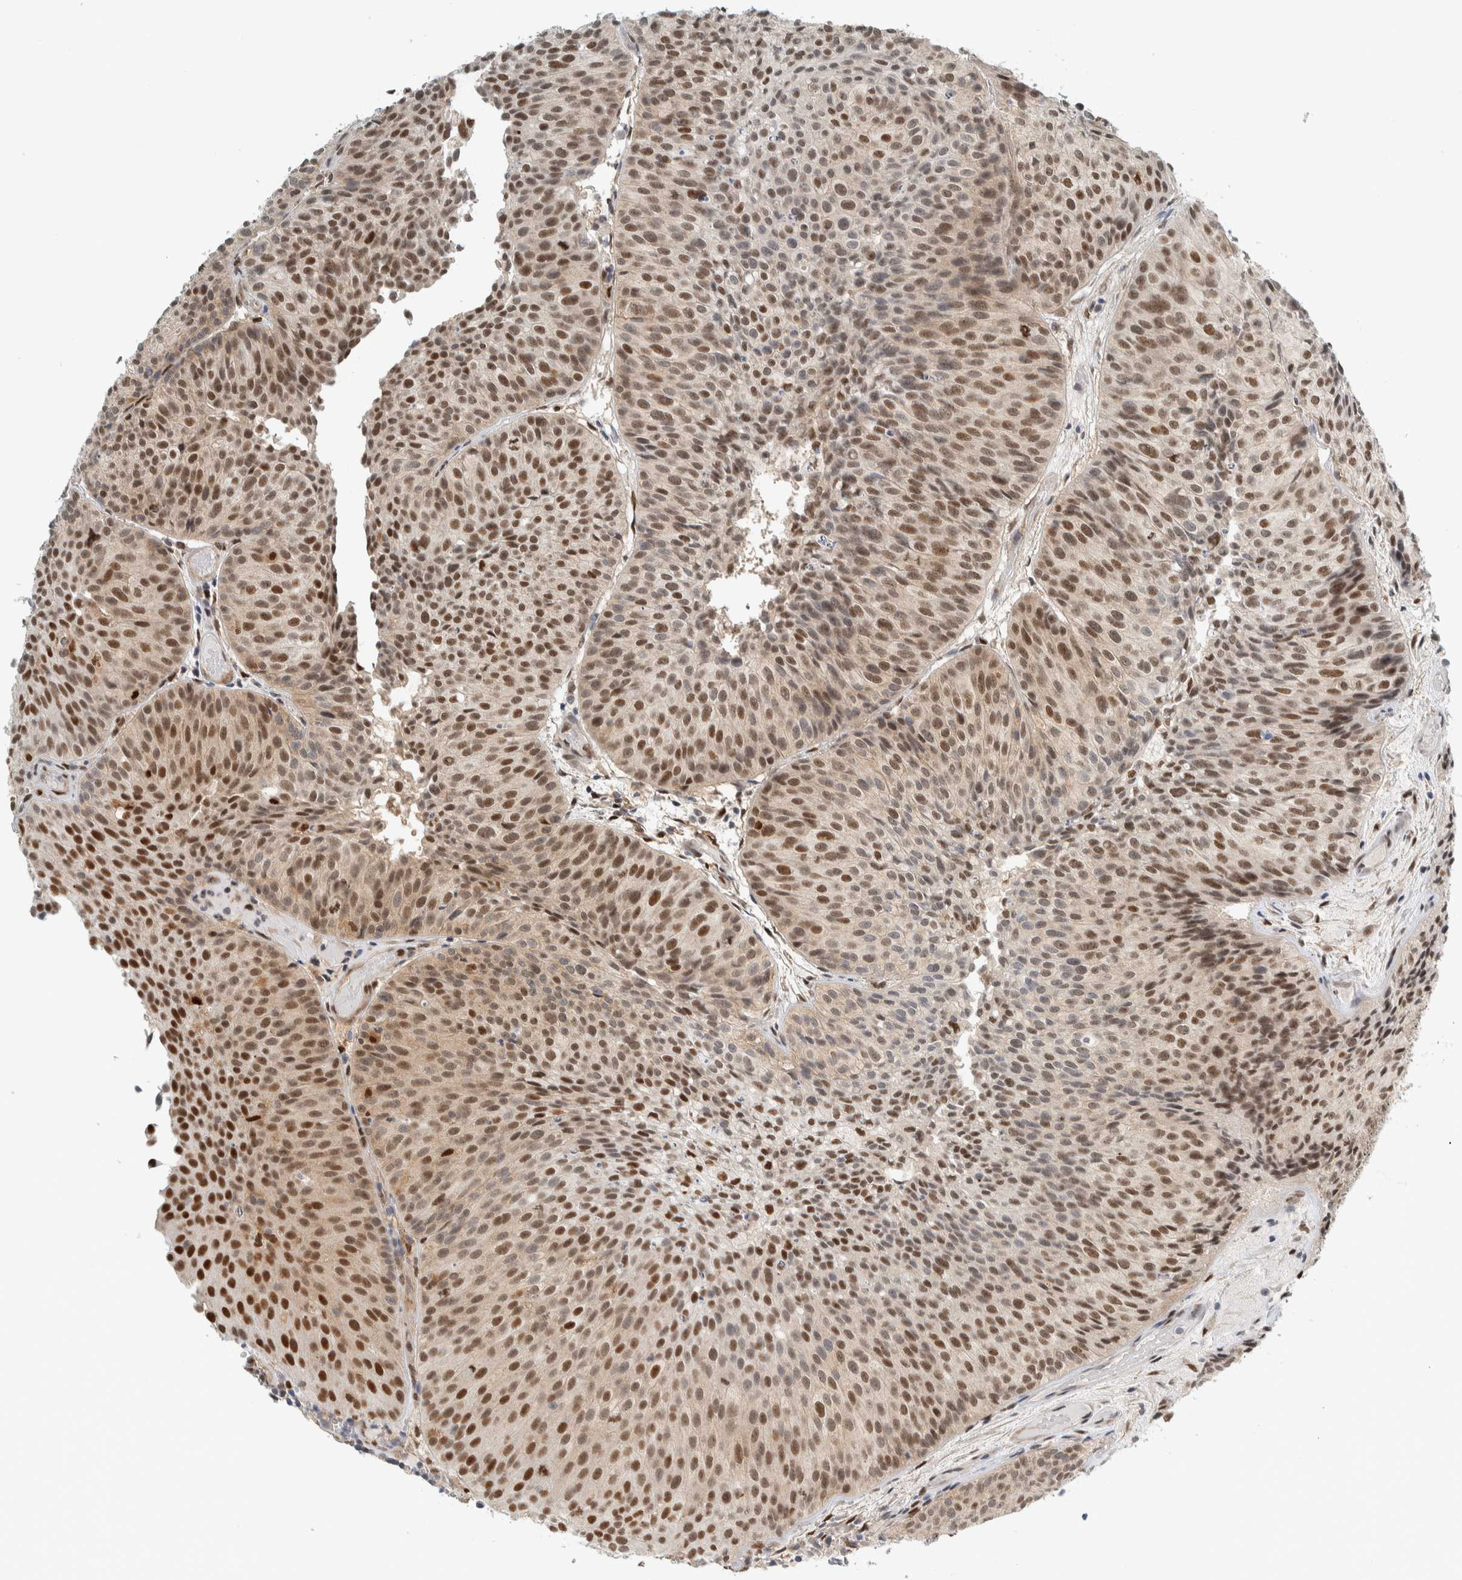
{"staining": {"intensity": "strong", "quantity": ">75%", "location": "cytoplasmic/membranous,nuclear"}, "tissue": "urothelial cancer", "cell_type": "Tumor cells", "image_type": "cancer", "snomed": [{"axis": "morphology", "description": "Urothelial carcinoma, Low grade"}, {"axis": "topography", "description": "Urinary bladder"}], "caption": "IHC micrograph of urothelial cancer stained for a protein (brown), which demonstrates high levels of strong cytoplasmic/membranous and nuclear expression in approximately >75% of tumor cells.", "gene": "TFE3", "patient": {"sex": "male", "age": 86}}